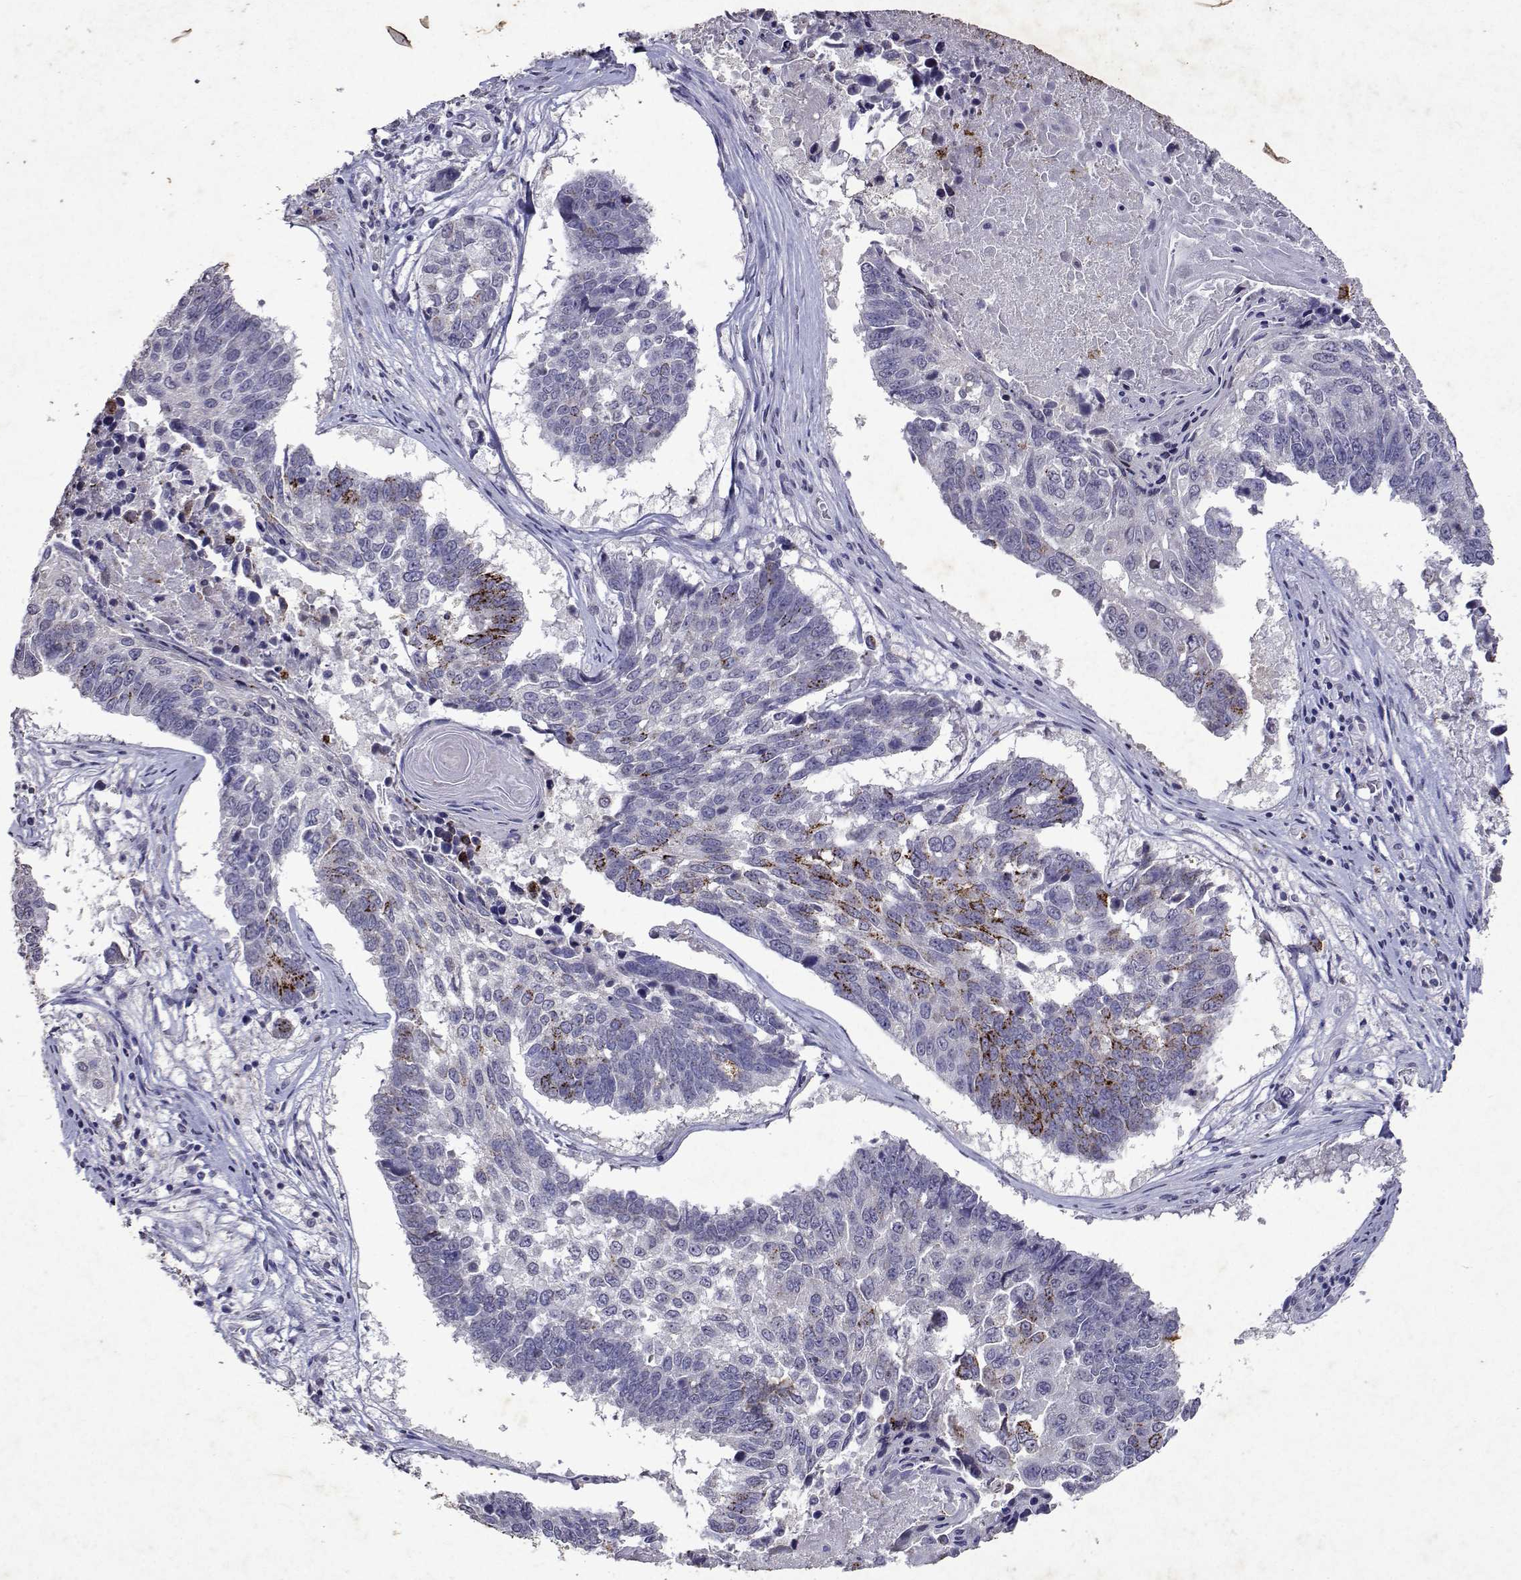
{"staining": {"intensity": "moderate", "quantity": "<25%", "location": "cytoplasmic/membranous"}, "tissue": "lung cancer", "cell_type": "Tumor cells", "image_type": "cancer", "snomed": [{"axis": "morphology", "description": "Squamous cell carcinoma, NOS"}, {"axis": "topography", "description": "Lung"}], "caption": "Tumor cells exhibit moderate cytoplasmic/membranous staining in approximately <25% of cells in lung squamous cell carcinoma.", "gene": "DUSP28", "patient": {"sex": "male", "age": 73}}